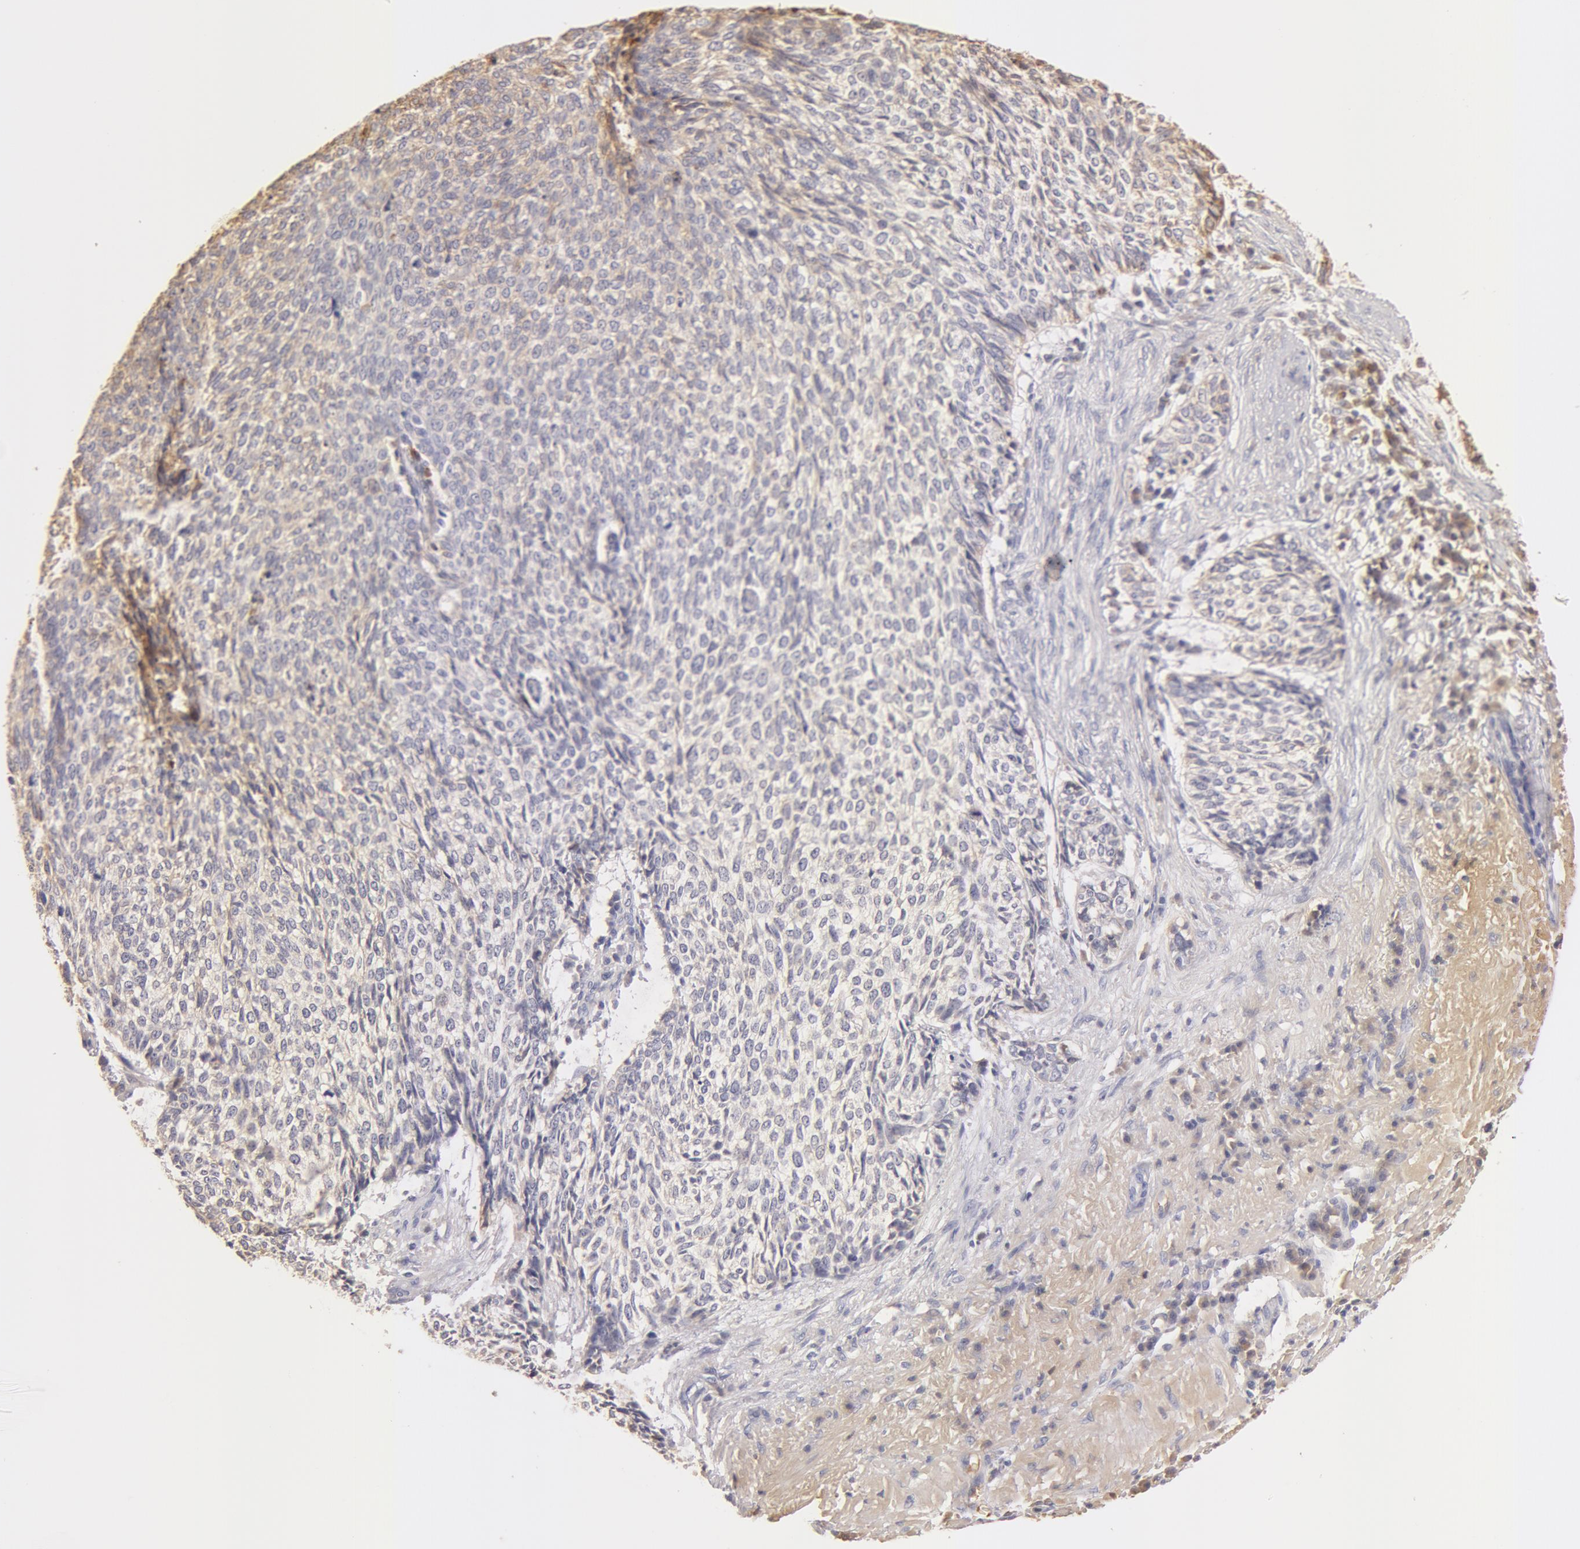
{"staining": {"intensity": "weak", "quantity": "<25%", "location": "cytoplasmic/membranous"}, "tissue": "skin cancer", "cell_type": "Tumor cells", "image_type": "cancer", "snomed": [{"axis": "morphology", "description": "Basal cell carcinoma"}, {"axis": "topography", "description": "Skin"}], "caption": "Protein analysis of skin cancer exhibits no significant staining in tumor cells.", "gene": "TF", "patient": {"sex": "female", "age": 89}}